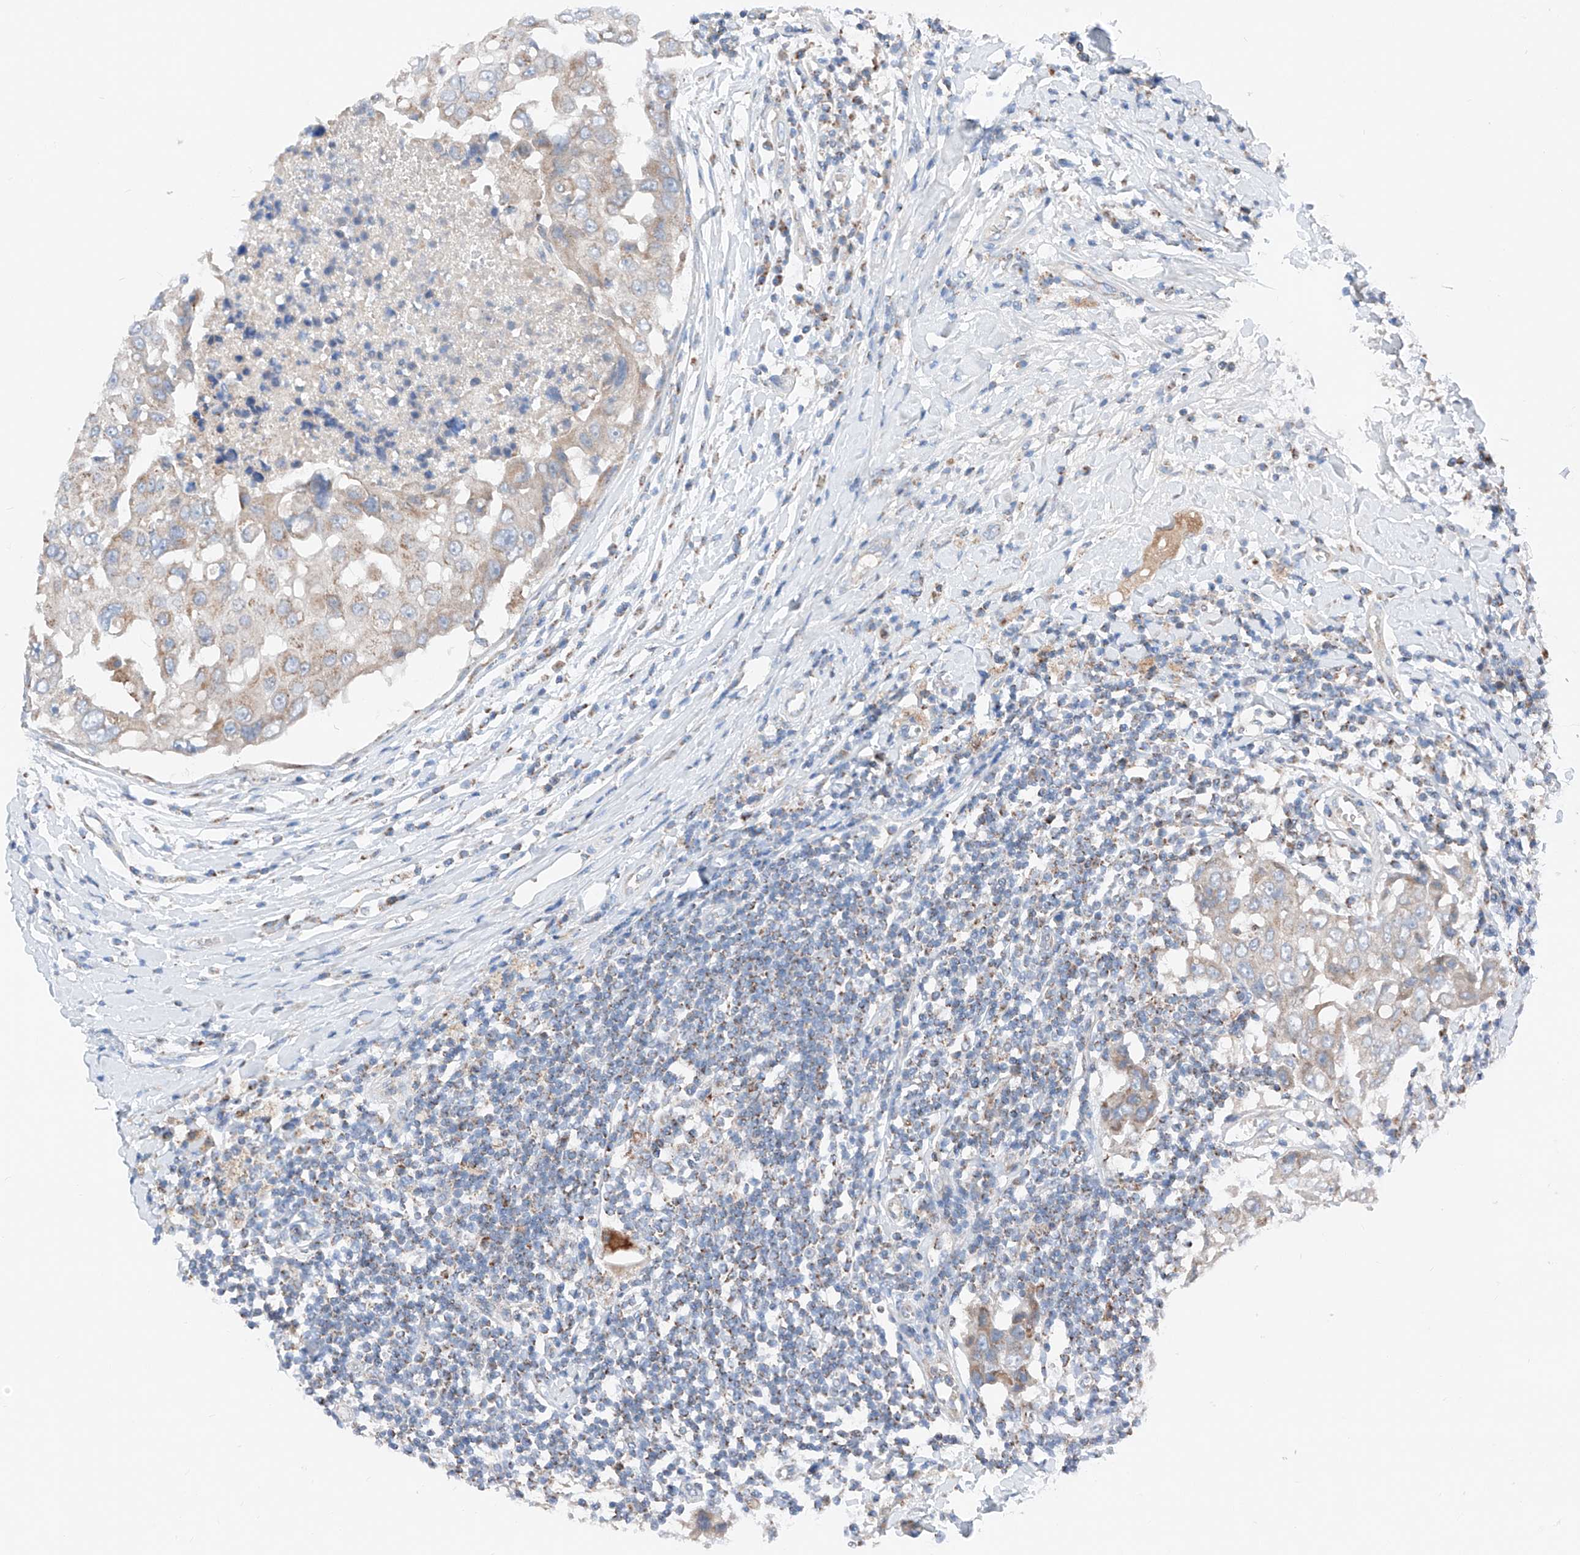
{"staining": {"intensity": "weak", "quantity": "<25%", "location": "cytoplasmic/membranous"}, "tissue": "breast cancer", "cell_type": "Tumor cells", "image_type": "cancer", "snomed": [{"axis": "morphology", "description": "Duct carcinoma"}, {"axis": "topography", "description": "Breast"}], "caption": "Immunohistochemistry (IHC) image of neoplastic tissue: human breast cancer (intraductal carcinoma) stained with DAB exhibits no significant protein positivity in tumor cells.", "gene": "MRAP", "patient": {"sex": "female", "age": 27}}